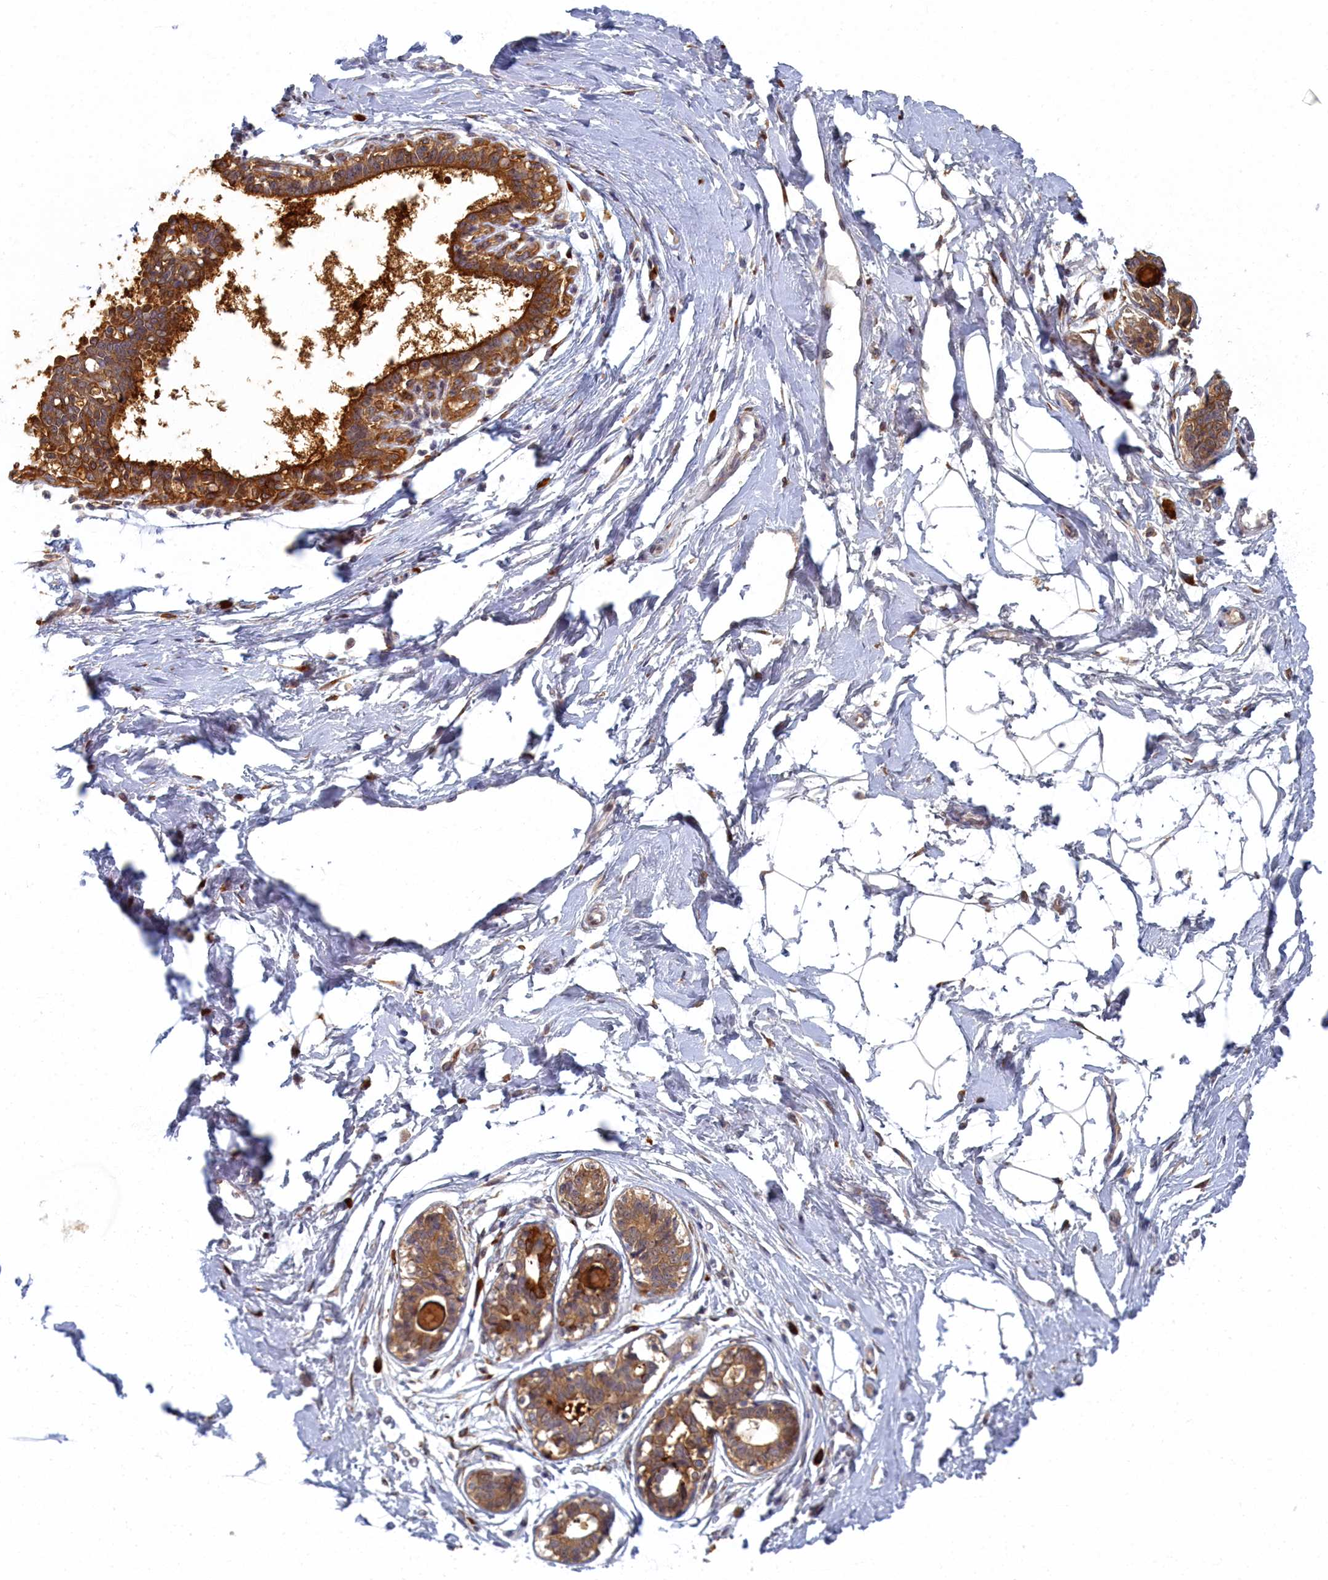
{"staining": {"intensity": "negative", "quantity": "none", "location": "none"}, "tissue": "breast", "cell_type": "Adipocytes", "image_type": "normal", "snomed": [{"axis": "morphology", "description": "Normal tissue, NOS"}, {"axis": "topography", "description": "Breast"}], "caption": "Immunohistochemistry (IHC) image of unremarkable breast stained for a protein (brown), which exhibits no staining in adipocytes.", "gene": "DNAJC17", "patient": {"sex": "female", "age": 45}}